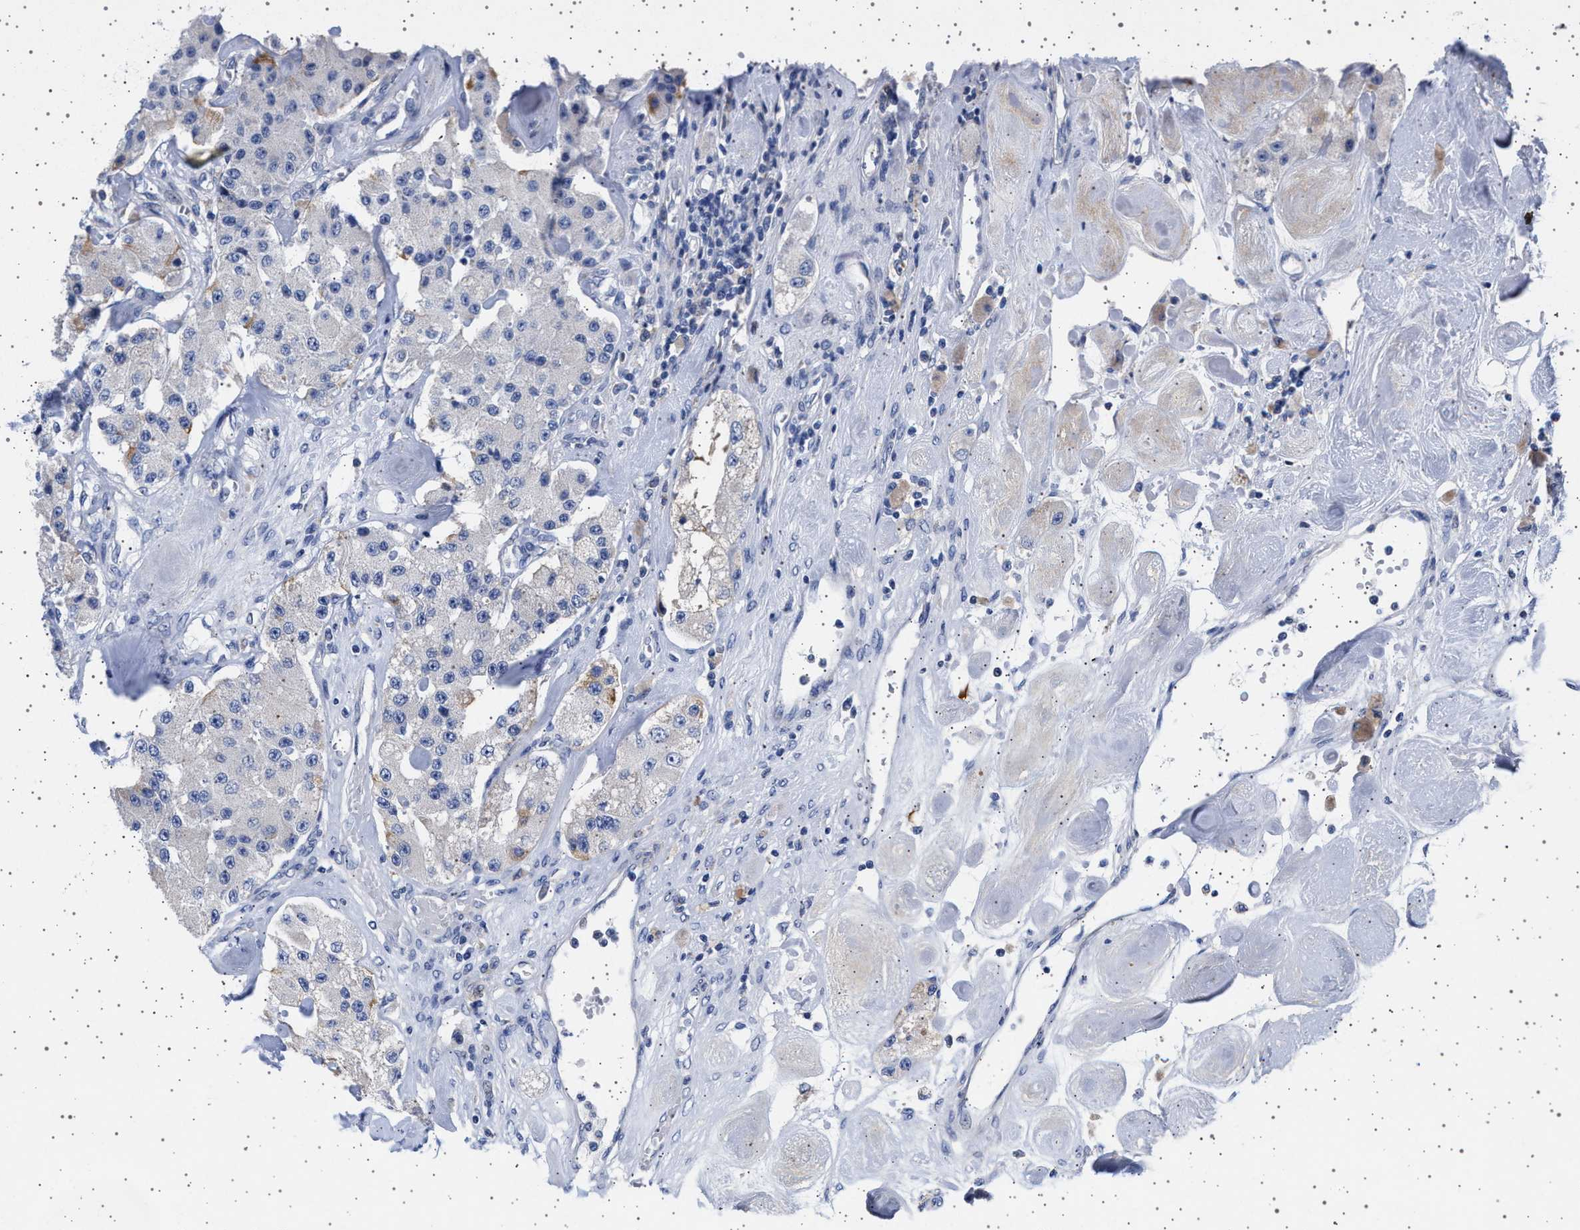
{"staining": {"intensity": "negative", "quantity": "none", "location": "none"}, "tissue": "carcinoid", "cell_type": "Tumor cells", "image_type": "cancer", "snomed": [{"axis": "morphology", "description": "Carcinoid, malignant, NOS"}, {"axis": "topography", "description": "Pancreas"}], "caption": "There is no significant staining in tumor cells of malignant carcinoid.", "gene": "TRMT10B", "patient": {"sex": "male", "age": 41}}